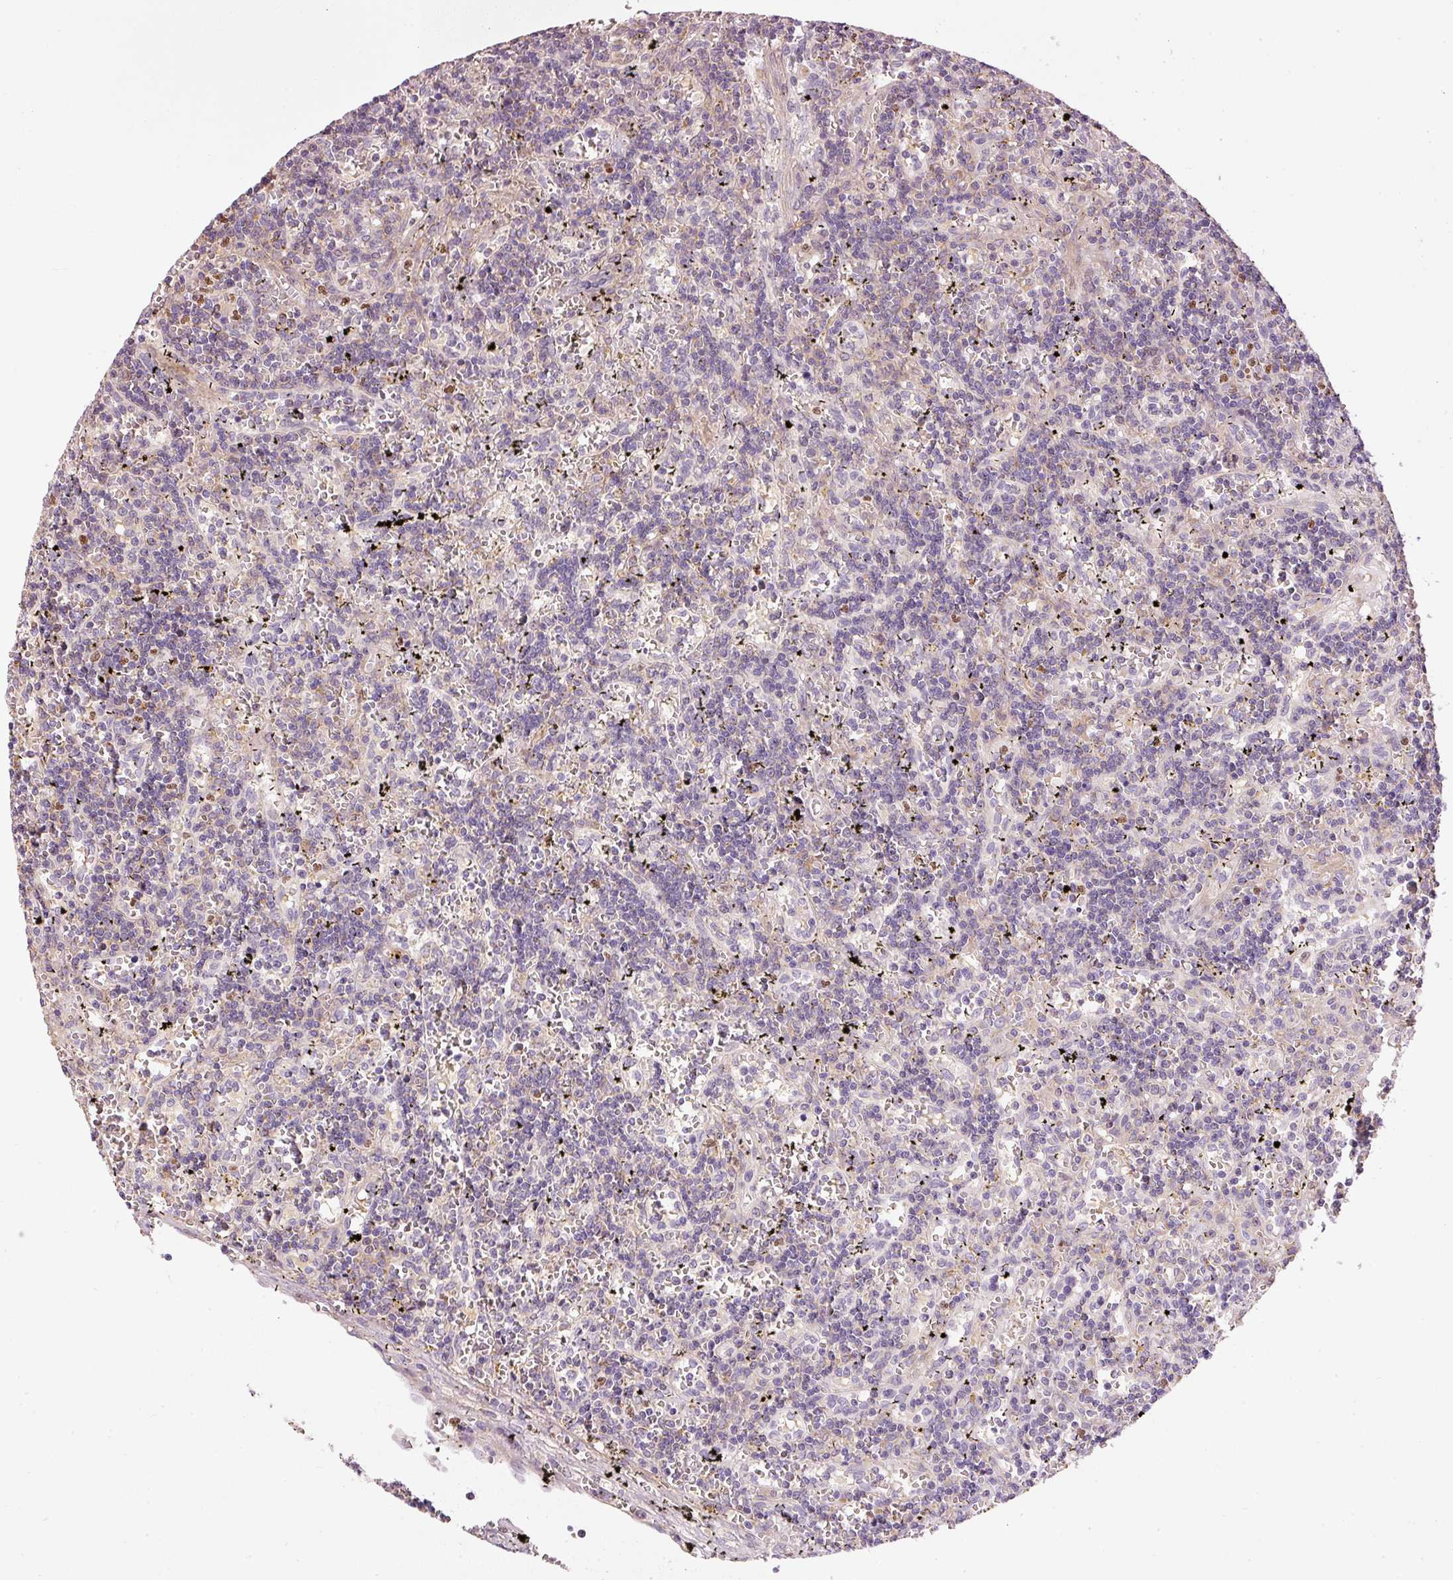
{"staining": {"intensity": "negative", "quantity": "none", "location": "none"}, "tissue": "lymphoma", "cell_type": "Tumor cells", "image_type": "cancer", "snomed": [{"axis": "morphology", "description": "Malignant lymphoma, non-Hodgkin's type, Low grade"}, {"axis": "topography", "description": "Spleen"}], "caption": "The immunohistochemistry (IHC) image has no significant positivity in tumor cells of malignant lymphoma, non-Hodgkin's type (low-grade) tissue.", "gene": "MTHFD1L", "patient": {"sex": "male", "age": 60}}